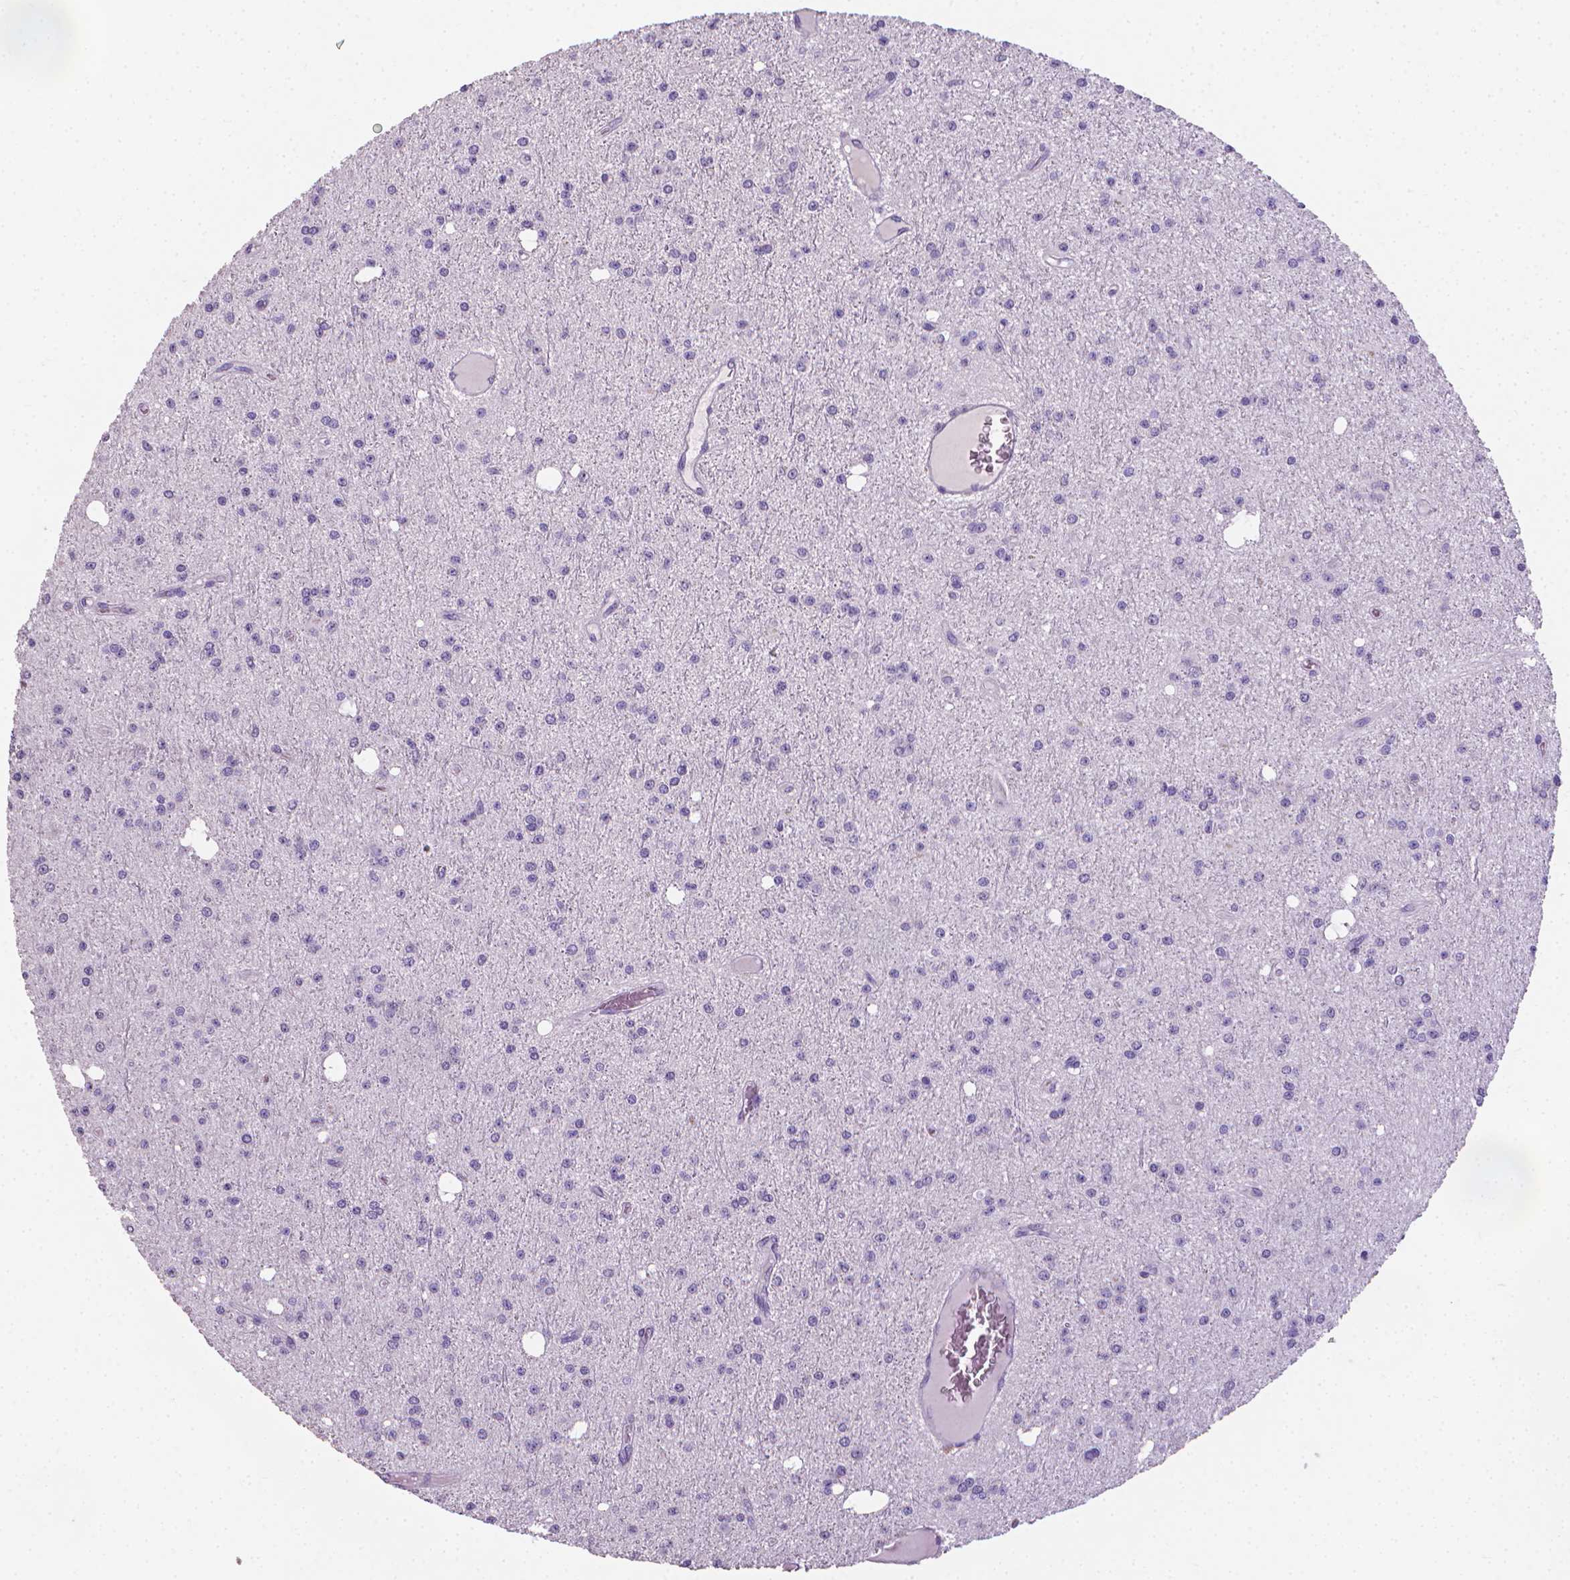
{"staining": {"intensity": "negative", "quantity": "none", "location": "none"}, "tissue": "glioma", "cell_type": "Tumor cells", "image_type": "cancer", "snomed": [{"axis": "morphology", "description": "Glioma, malignant, Low grade"}, {"axis": "topography", "description": "Brain"}], "caption": "Low-grade glioma (malignant) was stained to show a protein in brown. There is no significant positivity in tumor cells.", "gene": "XPNPEP2", "patient": {"sex": "male", "age": 27}}